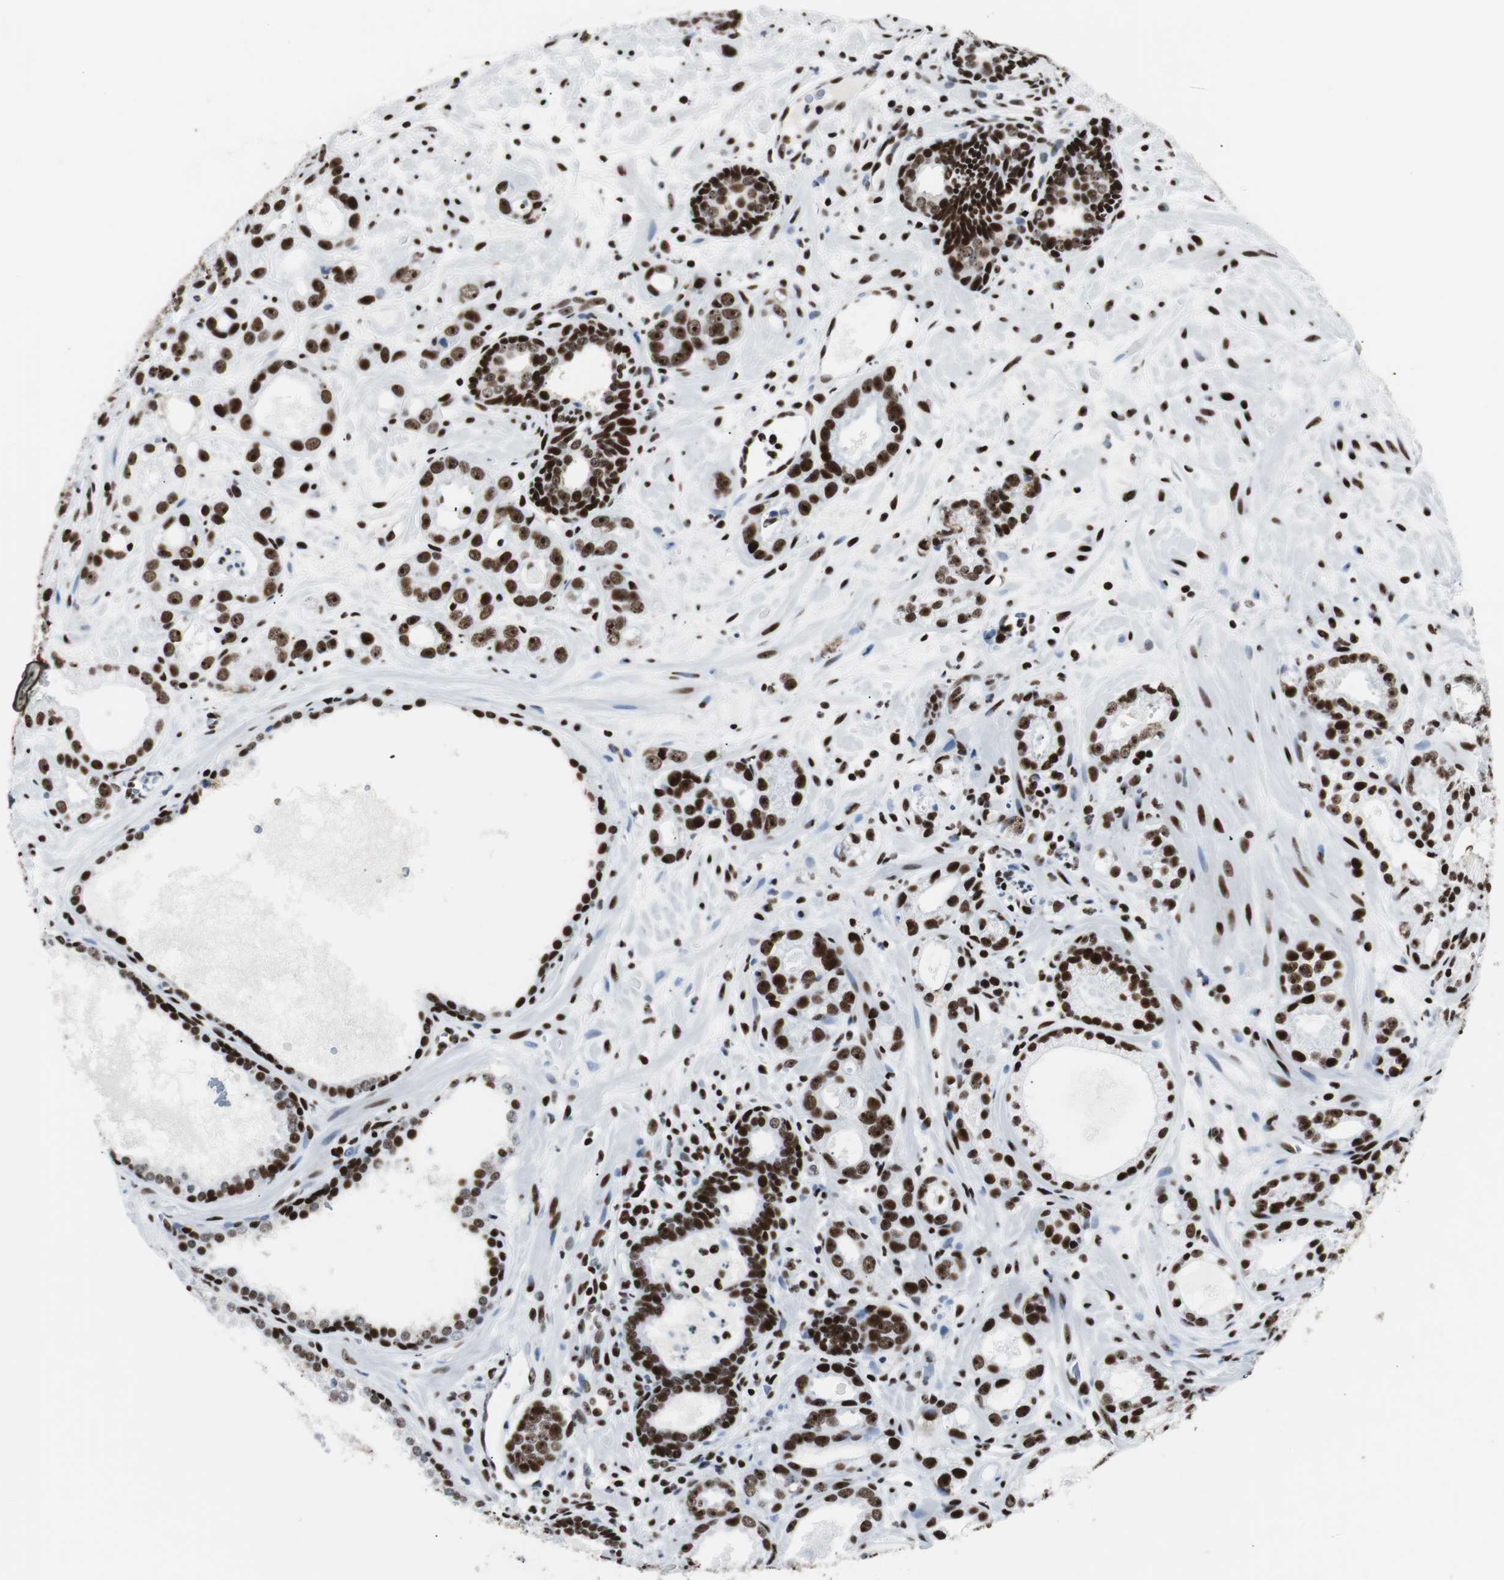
{"staining": {"intensity": "strong", "quantity": ">75%", "location": "nuclear"}, "tissue": "prostate cancer", "cell_type": "Tumor cells", "image_type": "cancer", "snomed": [{"axis": "morphology", "description": "Adenocarcinoma, Low grade"}, {"axis": "topography", "description": "Prostate"}], "caption": "Brown immunohistochemical staining in human prostate cancer (adenocarcinoma (low-grade)) reveals strong nuclear expression in about >75% of tumor cells.", "gene": "NCL", "patient": {"sex": "male", "age": 57}}